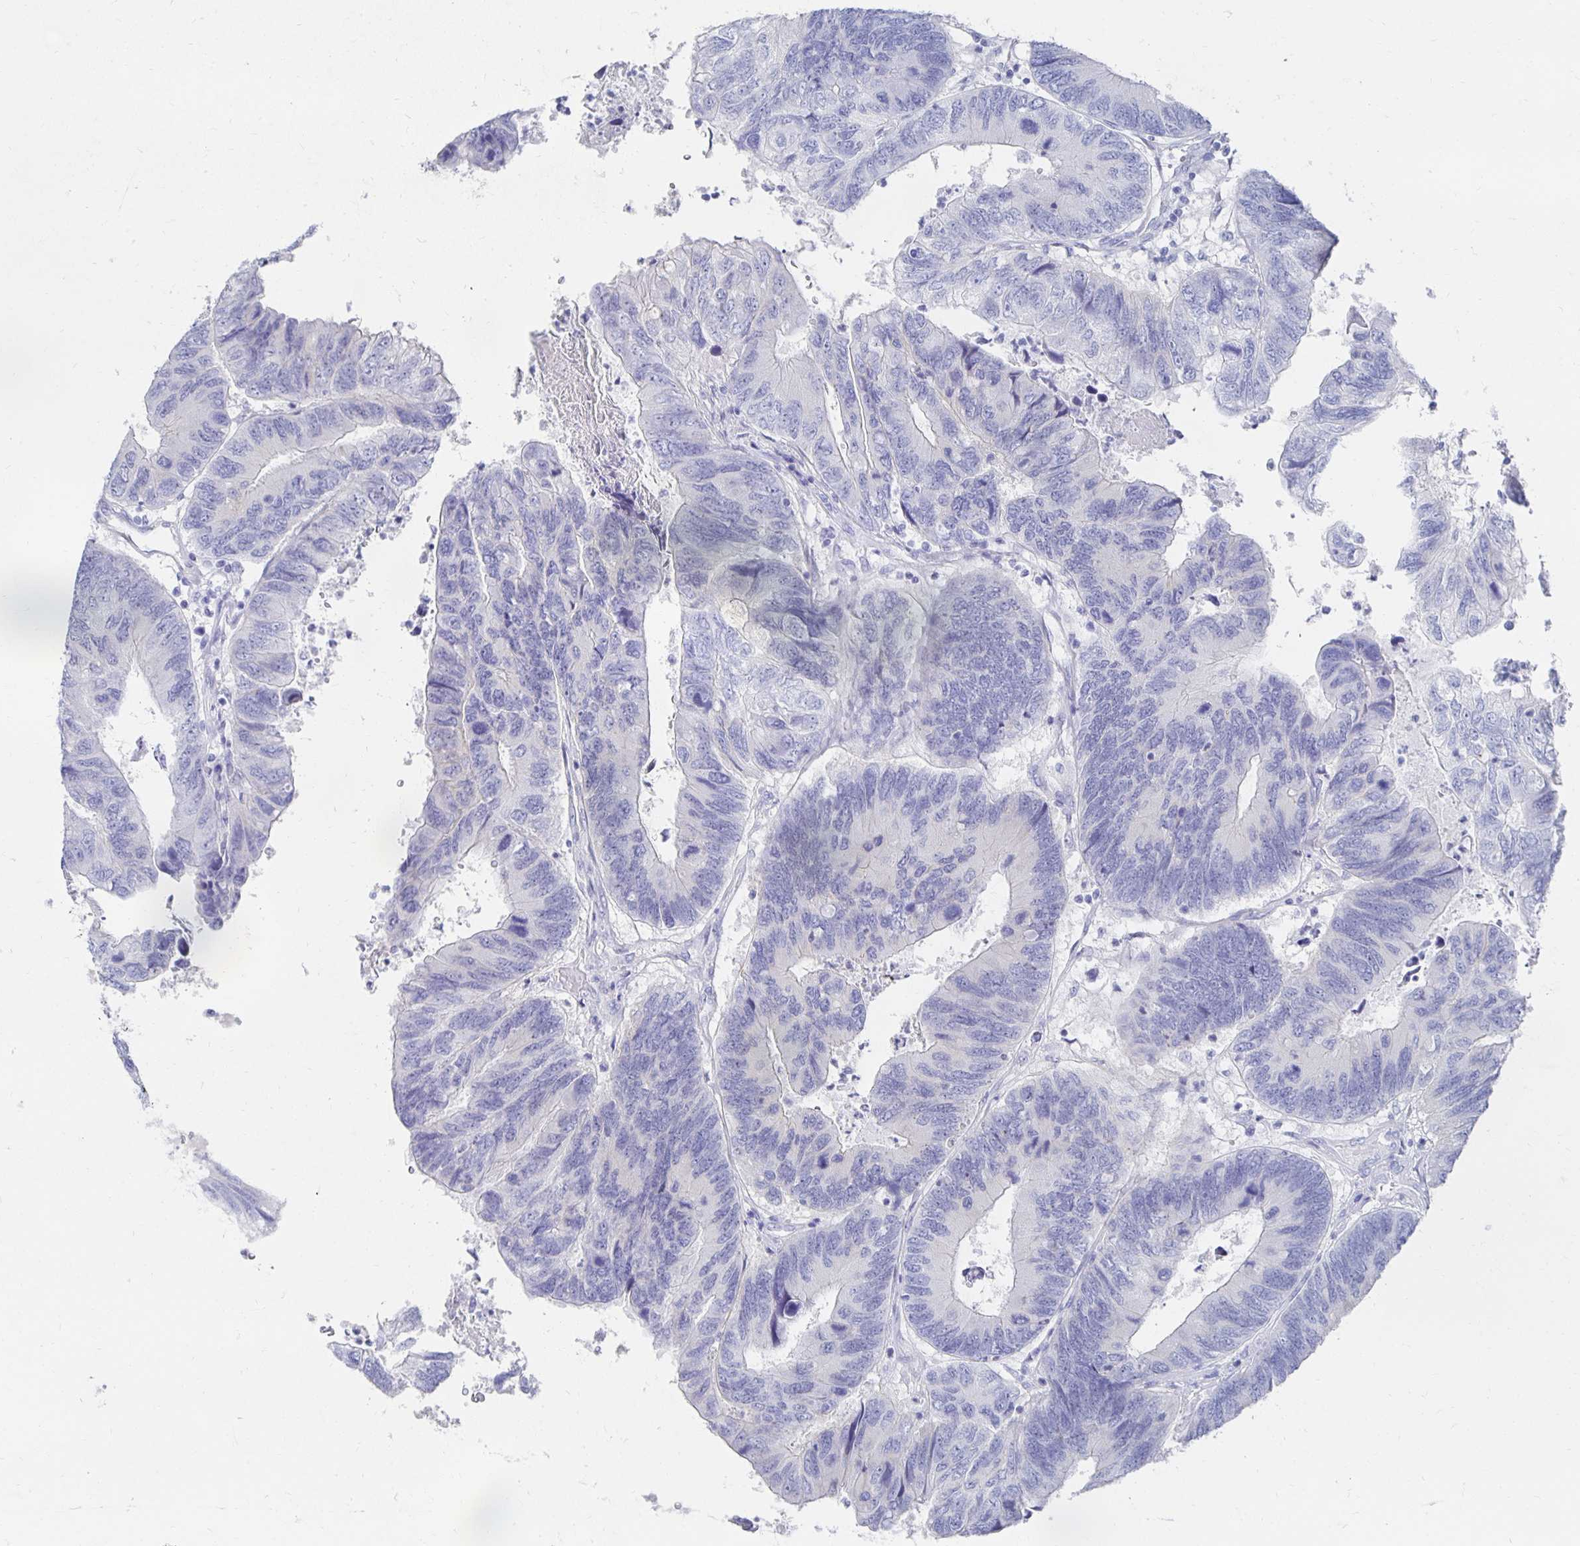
{"staining": {"intensity": "negative", "quantity": "none", "location": "none"}, "tissue": "colorectal cancer", "cell_type": "Tumor cells", "image_type": "cancer", "snomed": [{"axis": "morphology", "description": "Adenocarcinoma, NOS"}, {"axis": "topography", "description": "Colon"}], "caption": "Adenocarcinoma (colorectal) was stained to show a protein in brown. There is no significant staining in tumor cells. (Stains: DAB (3,3'-diaminobenzidine) IHC with hematoxylin counter stain, Microscopy: brightfield microscopy at high magnification).", "gene": "PRDM7", "patient": {"sex": "female", "age": 67}}